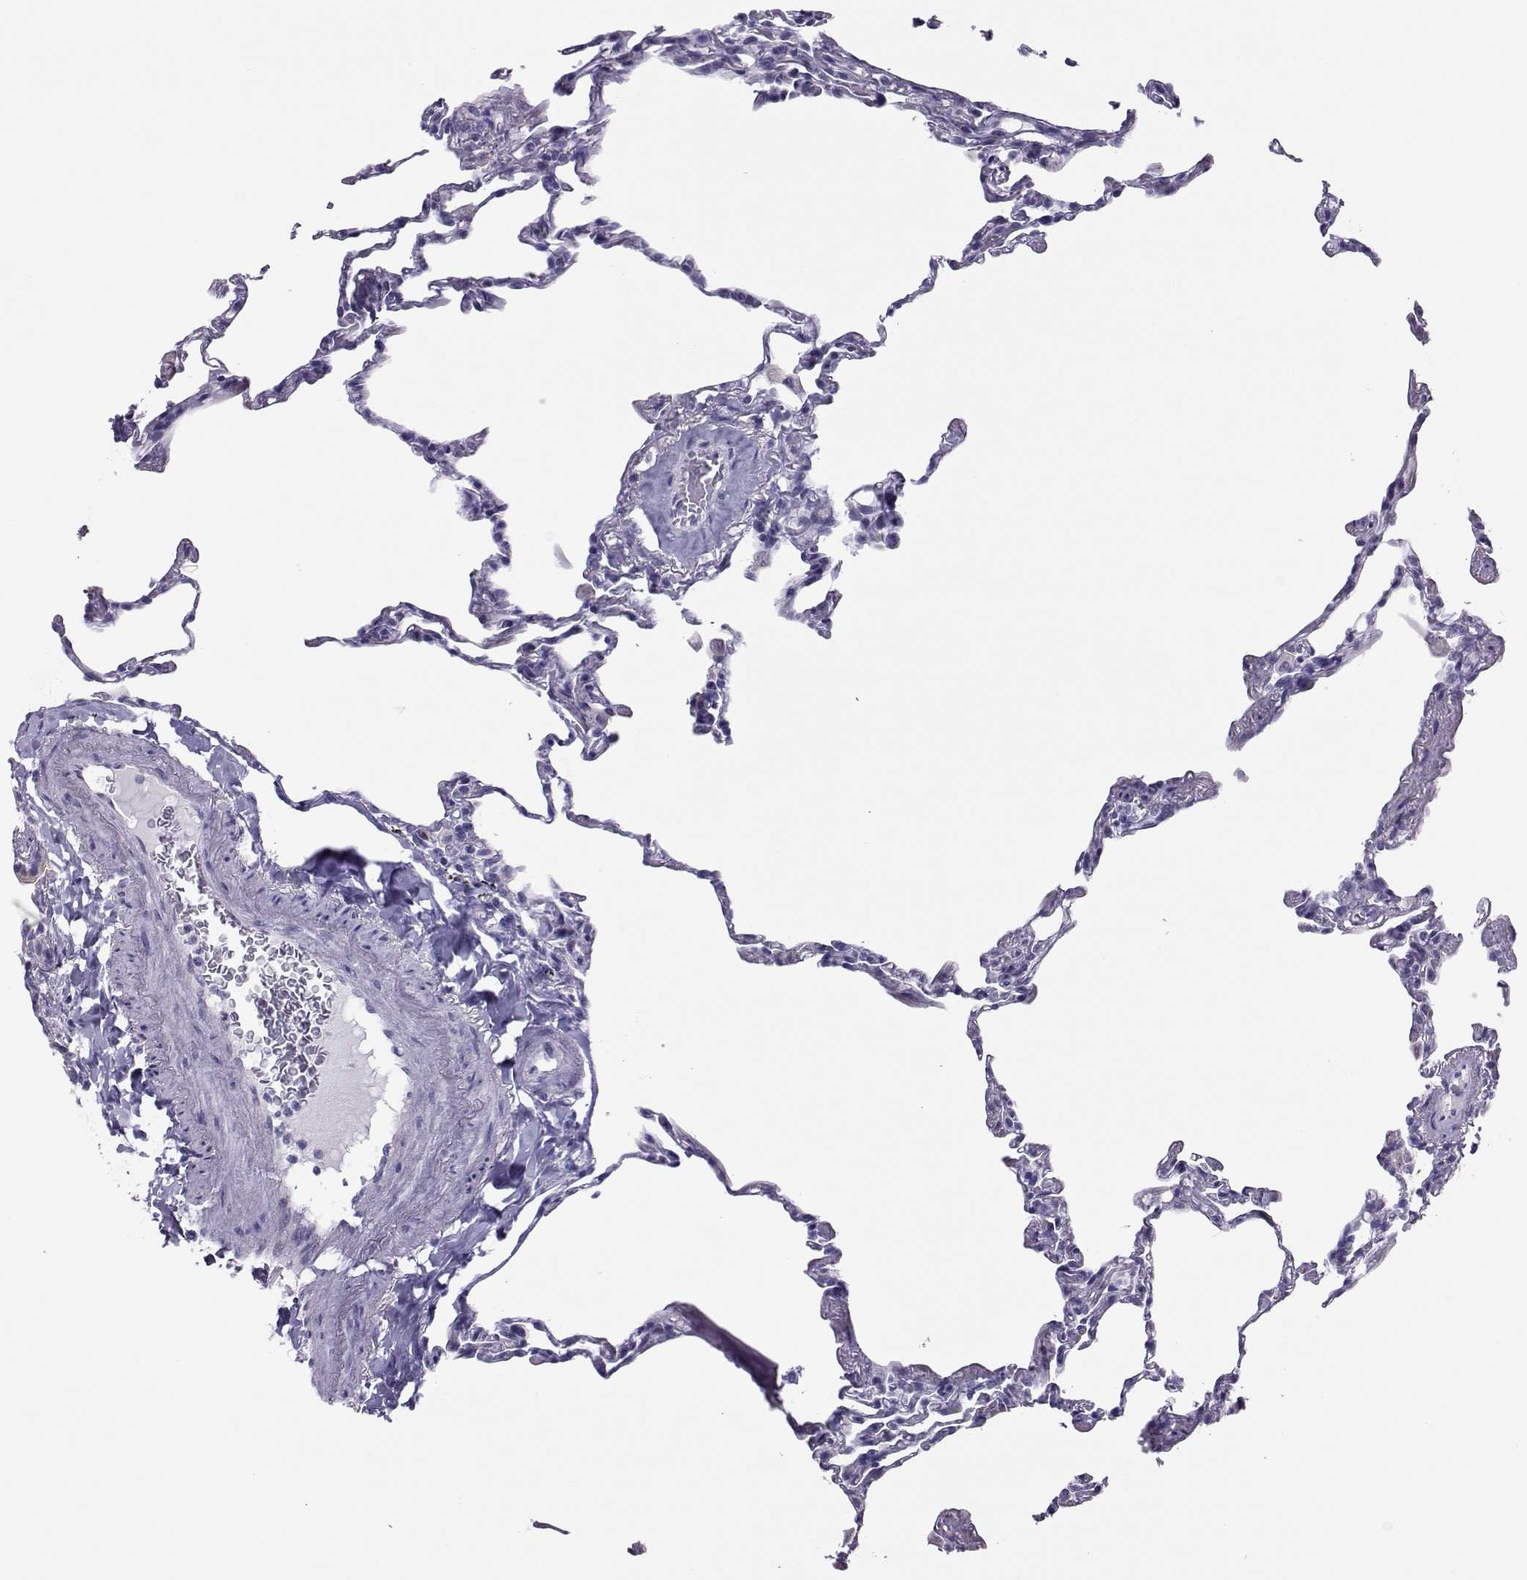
{"staining": {"intensity": "negative", "quantity": "none", "location": "none"}, "tissue": "lung", "cell_type": "Alveolar cells", "image_type": "normal", "snomed": [{"axis": "morphology", "description": "Normal tissue, NOS"}, {"axis": "topography", "description": "Lung"}], "caption": "This is a histopathology image of IHC staining of unremarkable lung, which shows no staining in alveolar cells.", "gene": "TRPM7", "patient": {"sex": "female", "age": 57}}